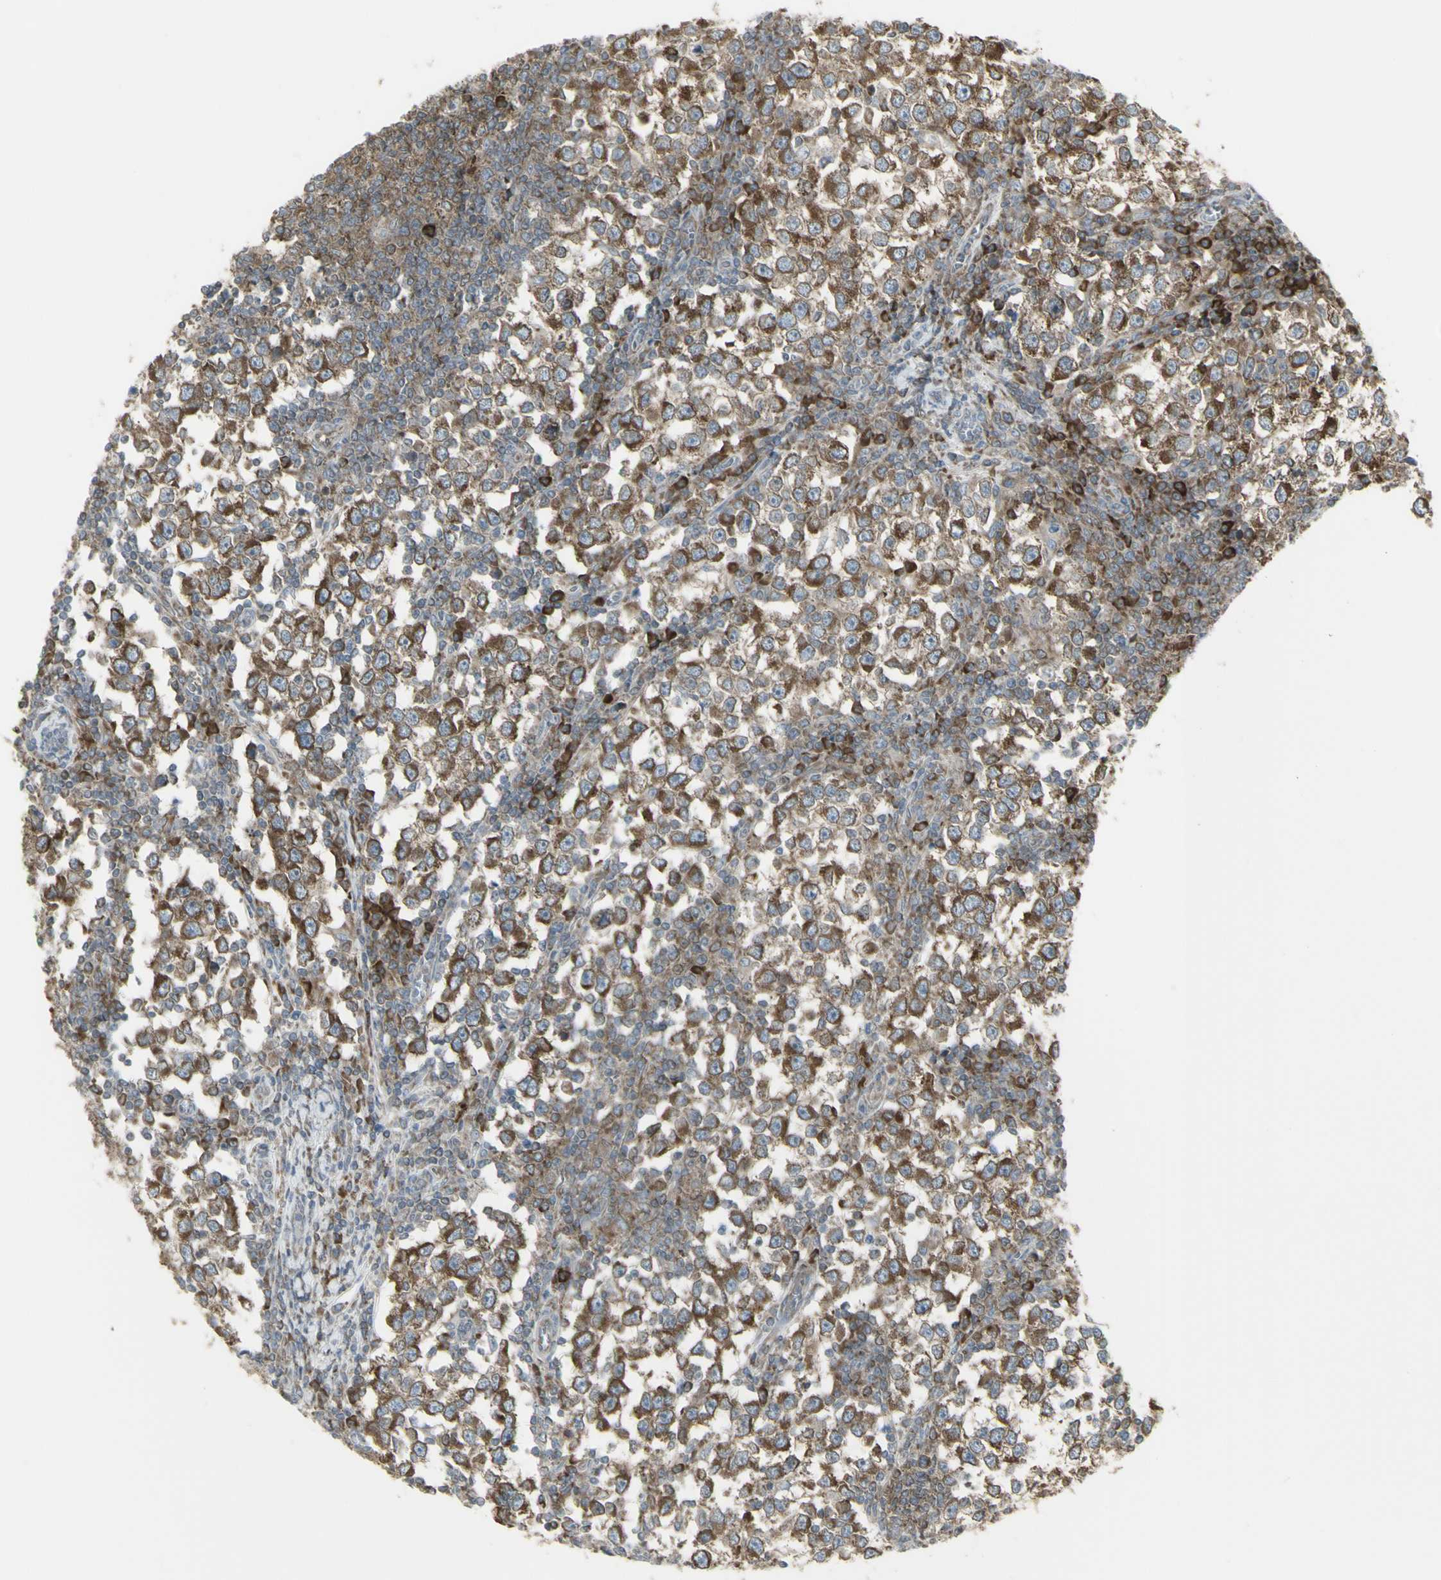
{"staining": {"intensity": "strong", "quantity": ">75%", "location": "cytoplasmic/membranous"}, "tissue": "testis cancer", "cell_type": "Tumor cells", "image_type": "cancer", "snomed": [{"axis": "morphology", "description": "Seminoma, NOS"}, {"axis": "topography", "description": "Testis"}], "caption": "The image shows staining of testis cancer, revealing strong cytoplasmic/membranous protein expression (brown color) within tumor cells.", "gene": "FKBP3", "patient": {"sex": "male", "age": 65}}